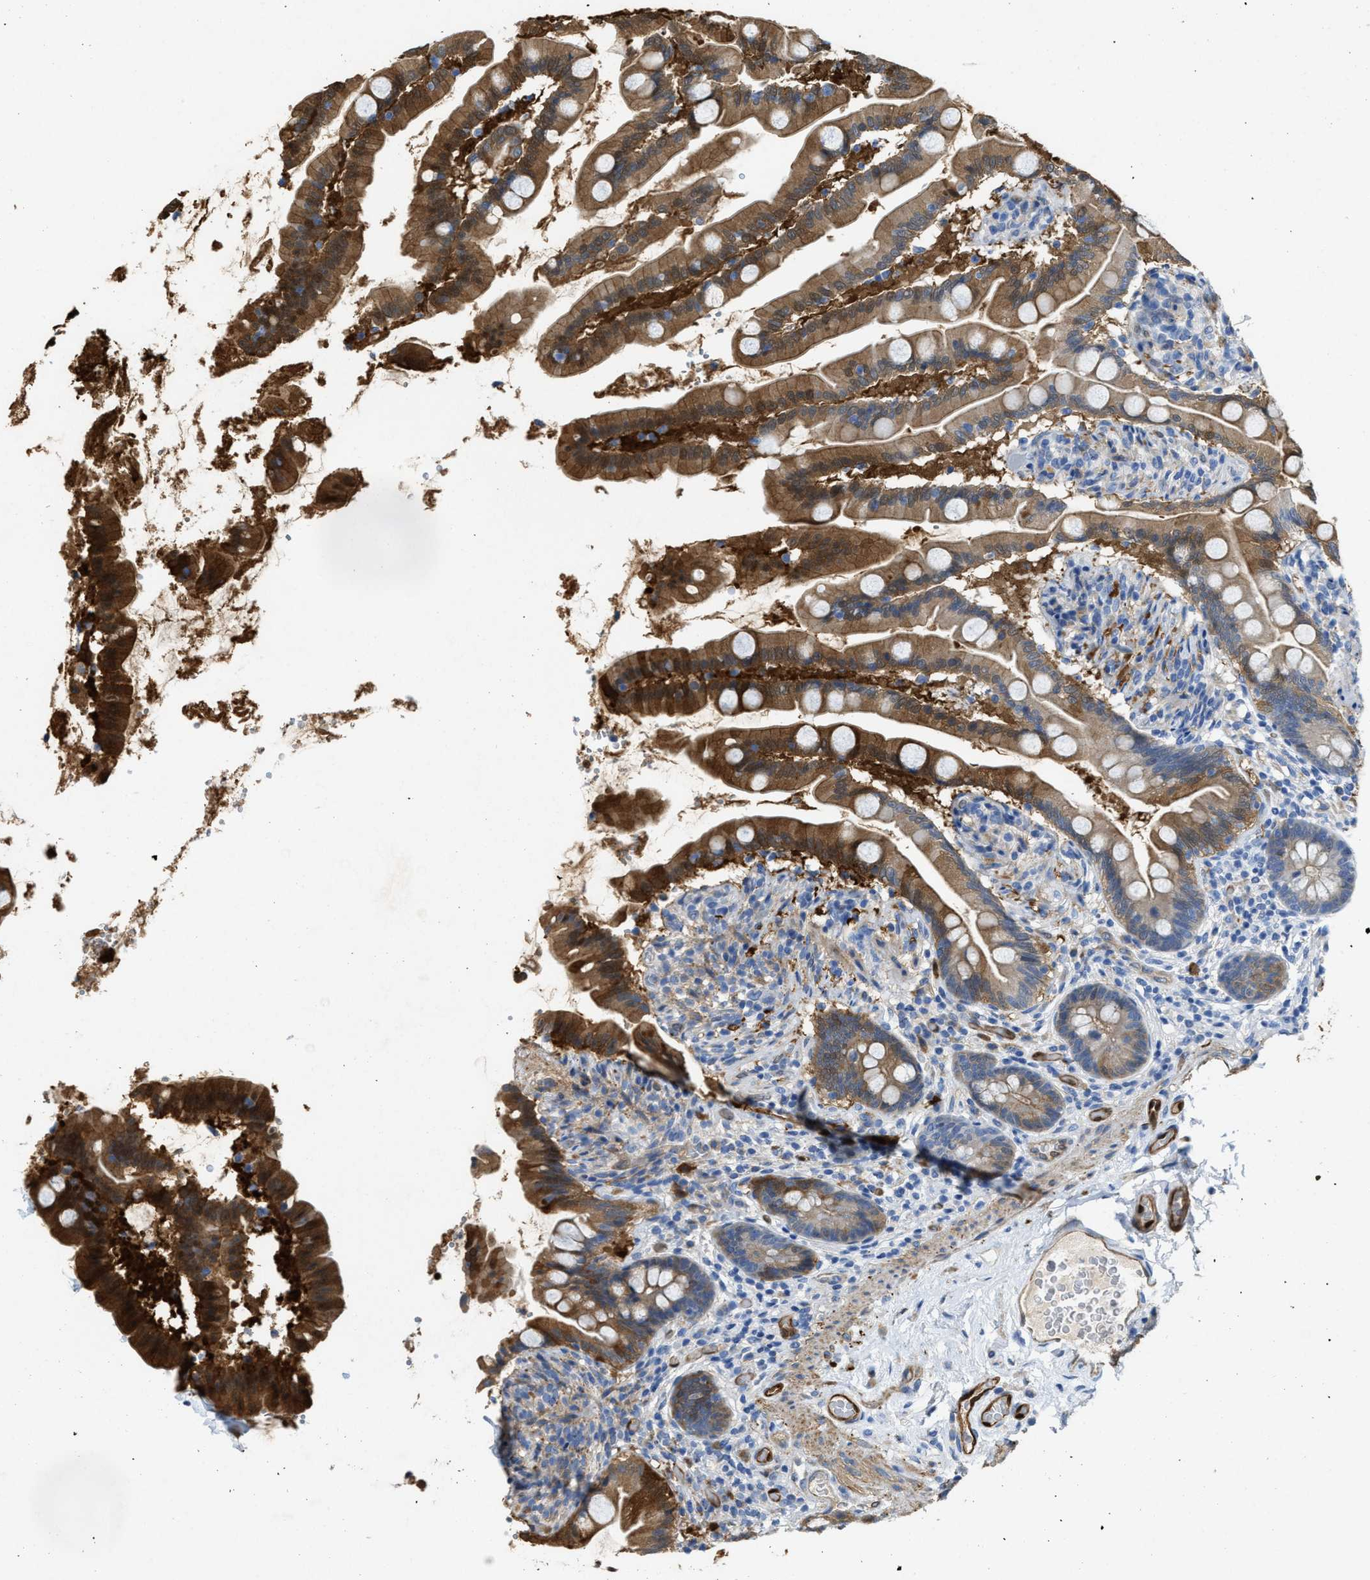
{"staining": {"intensity": "strong", "quantity": ">75%", "location": "cytoplasmic/membranous"}, "tissue": "small intestine", "cell_type": "Glandular cells", "image_type": "normal", "snomed": [{"axis": "morphology", "description": "Normal tissue, NOS"}, {"axis": "topography", "description": "Small intestine"}], "caption": "Immunohistochemical staining of unremarkable human small intestine shows strong cytoplasmic/membranous protein positivity in about >75% of glandular cells. The staining was performed using DAB to visualize the protein expression in brown, while the nuclei were stained in blue with hematoxylin (Magnification: 20x).", "gene": "ASS1", "patient": {"sex": "female", "age": 56}}